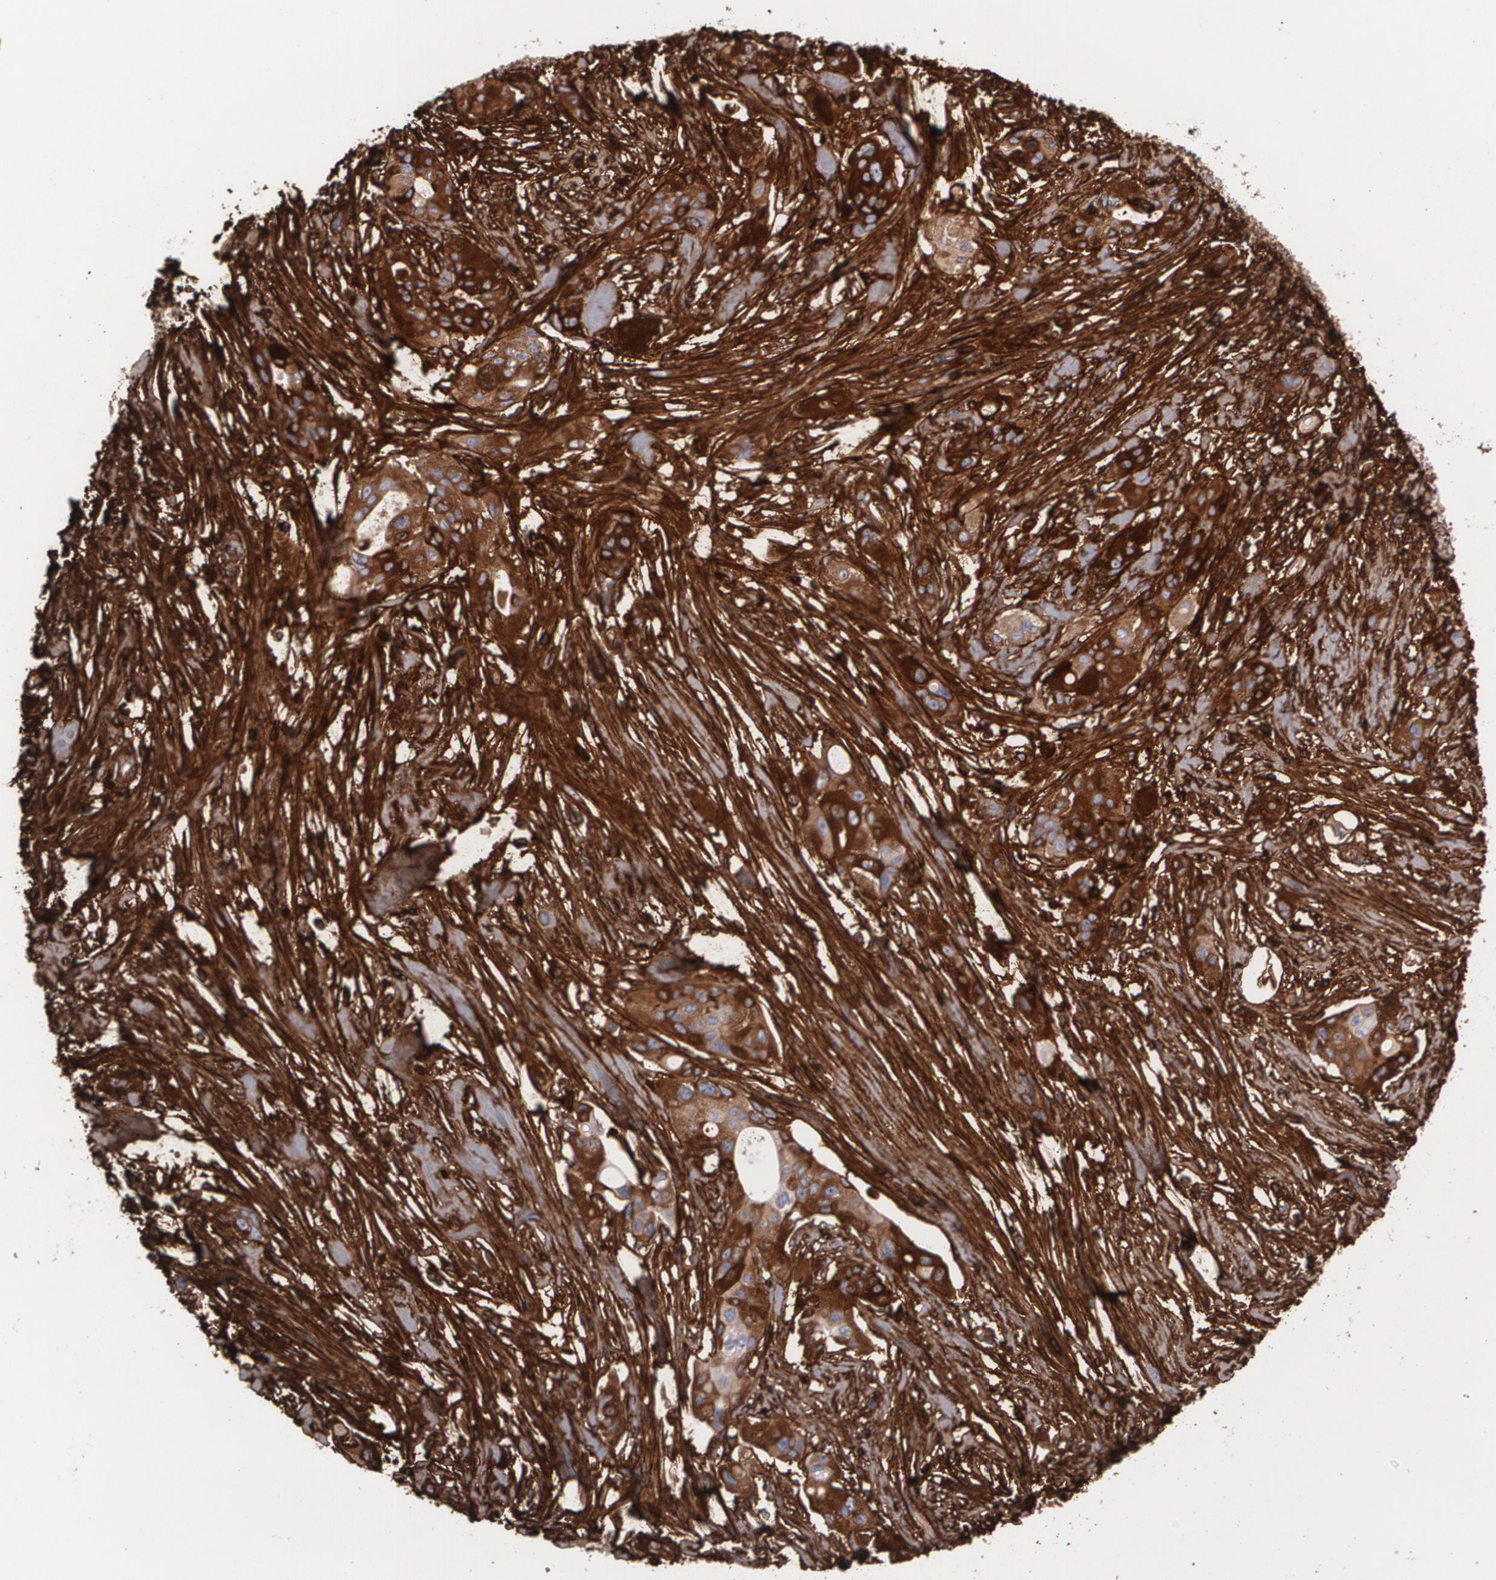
{"staining": {"intensity": "strong", "quantity": ">75%", "location": "cytoplasmic/membranous"}, "tissue": "pancreatic cancer", "cell_type": "Tumor cells", "image_type": "cancer", "snomed": [{"axis": "morphology", "description": "Adenocarcinoma, NOS"}, {"axis": "topography", "description": "Pancreas"}], "caption": "DAB (3,3'-diaminobenzidine) immunohistochemical staining of pancreatic cancer (adenocarcinoma) reveals strong cytoplasmic/membranous protein positivity in approximately >75% of tumor cells.", "gene": "FBLN1", "patient": {"sex": "female", "age": 60}}